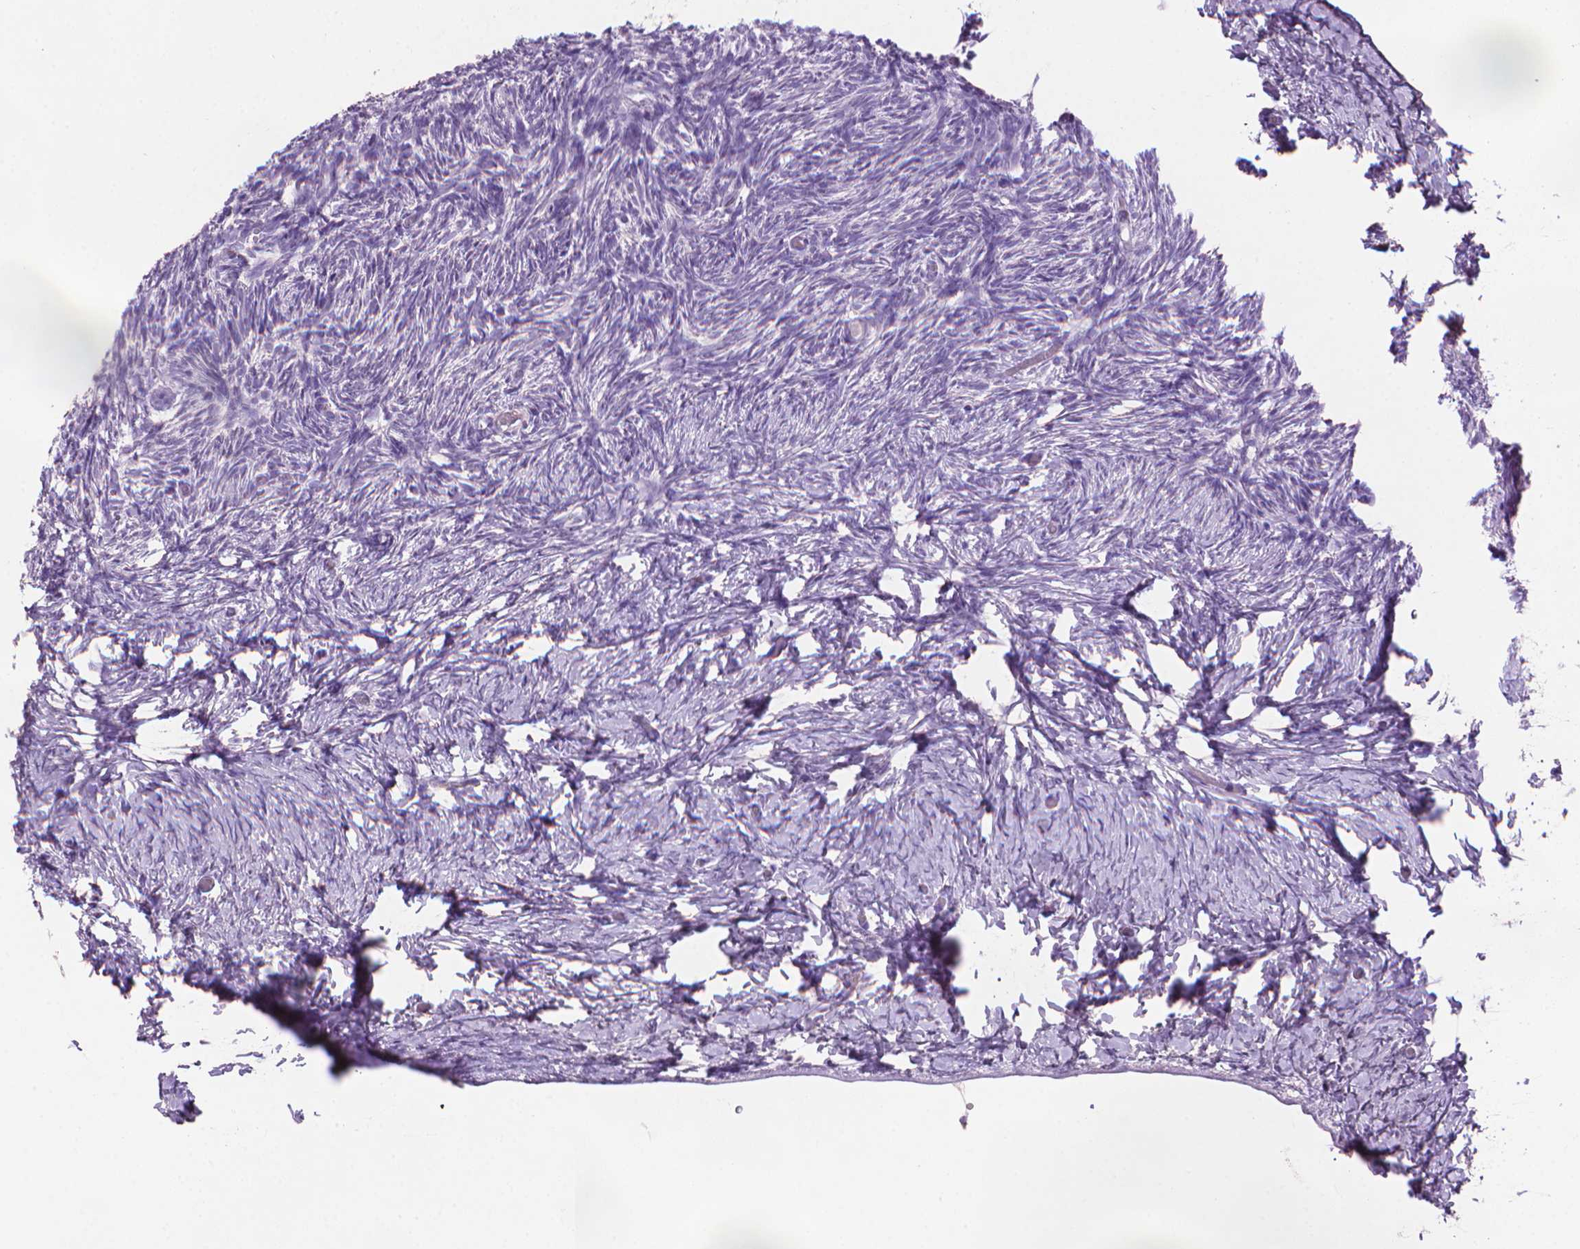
{"staining": {"intensity": "negative", "quantity": "none", "location": "none"}, "tissue": "ovary", "cell_type": "Follicle cells", "image_type": "normal", "snomed": [{"axis": "morphology", "description": "Normal tissue, NOS"}, {"axis": "topography", "description": "Ovary"}], "caption": "A histopathology image of human ovary is negative for staining in follicle cells. (DAB (3,3'-diaminobenzidine) immunohistochemistry (IHC) visualized using brightfield microscopy, high magnification).", "gene": "MUC1", "patient": {"sex": "female", "age": 39}}